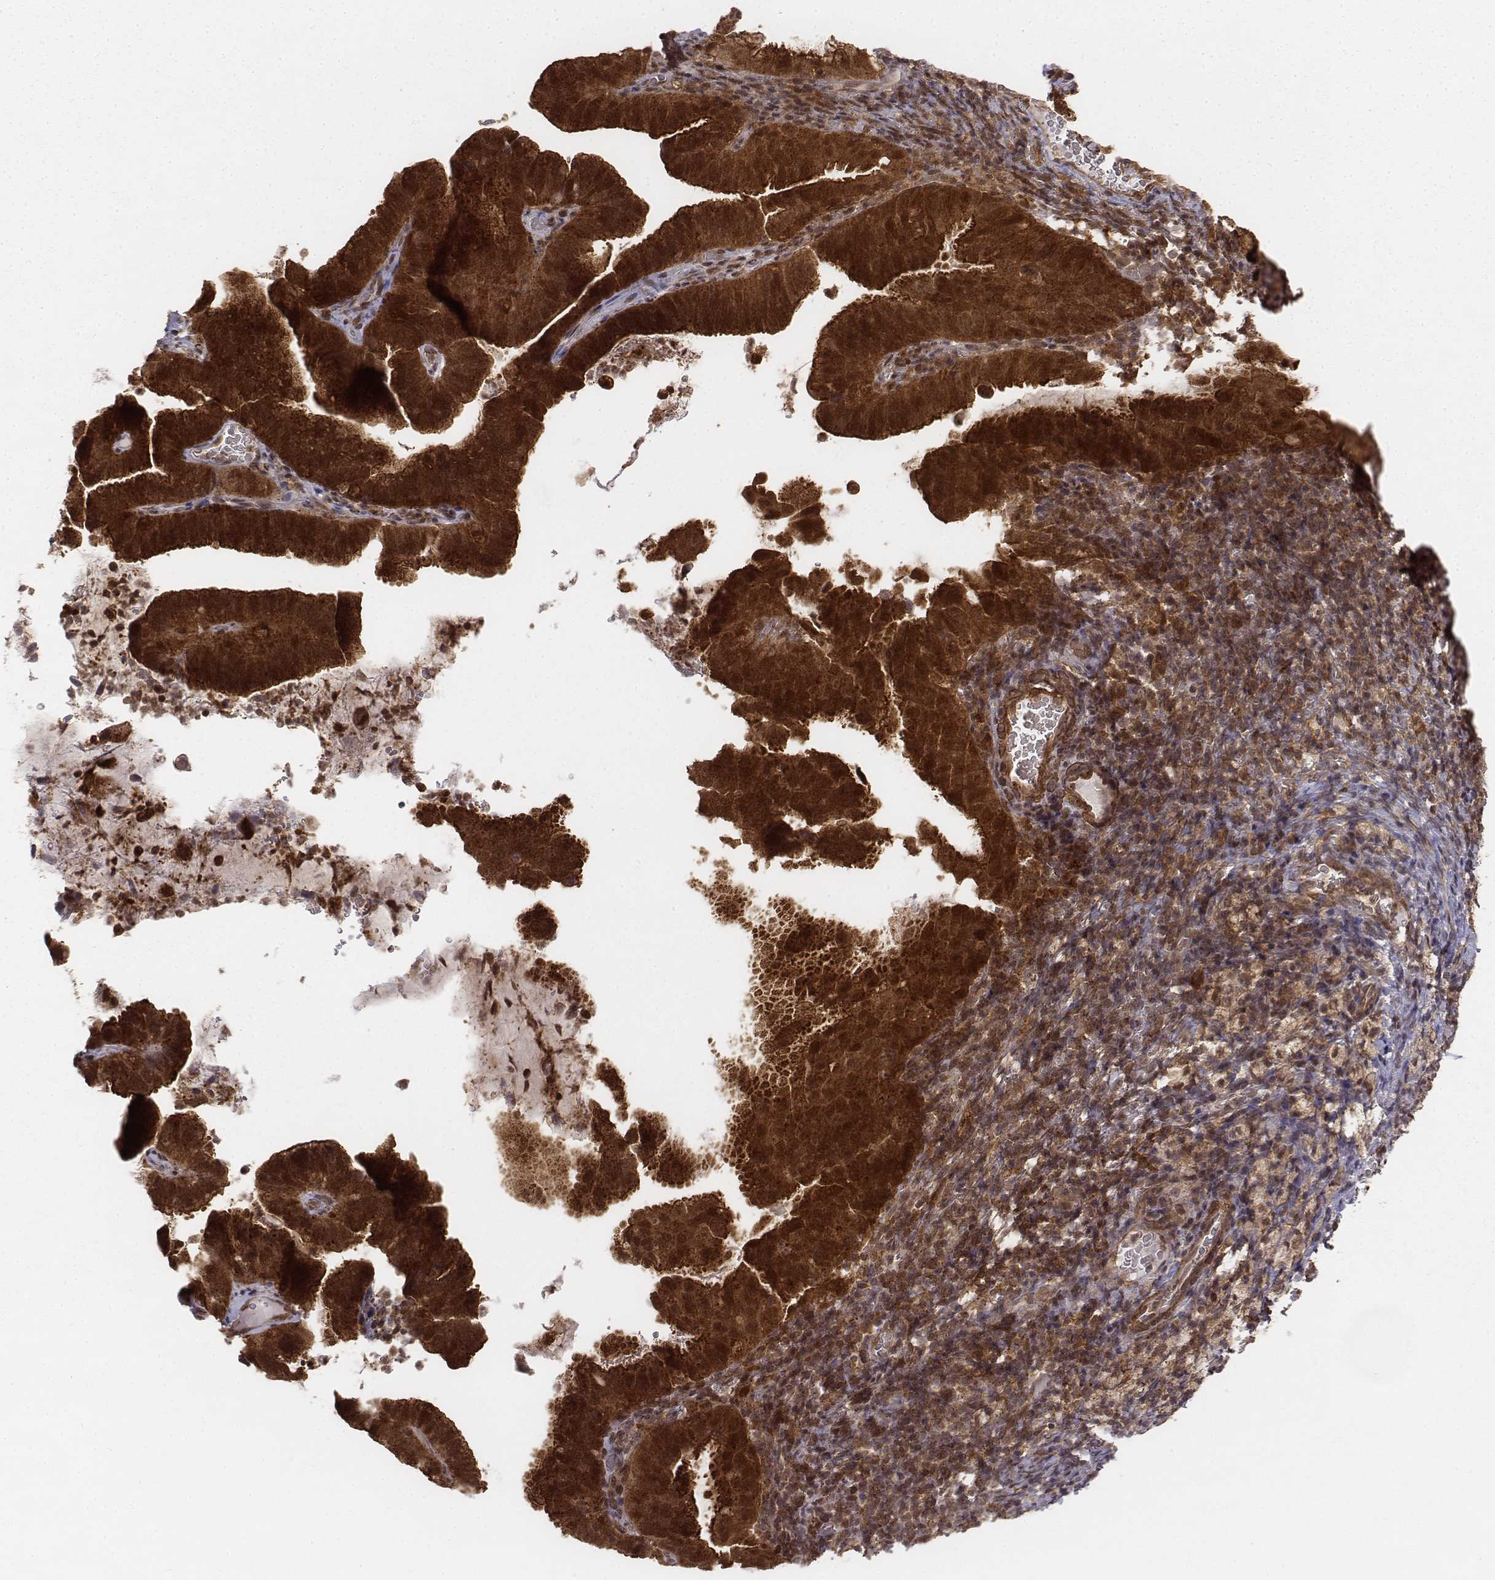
{"staining": {"intensity": "strong", "quantity": ">75%", "location": "cytoplasmic/membranous,nuclear"}, "tissue": "cervical cancer", "cell_type": "Tumor cells", "image_type": "cancer", "snomed": [{"axis": "morphology", "description": "Adenocarcinoma, NOS"}, {"axis": "topography", "description": "Cervix"}], "caption": "This histopathology image displays IHC staining of human cervical cancer, with high strong cytoplasmic/membranous and nuclear expression in about >75% of tumor cells.", "gene": "ZFYVE19", "patient": {"sex": "female", "age": 61}}